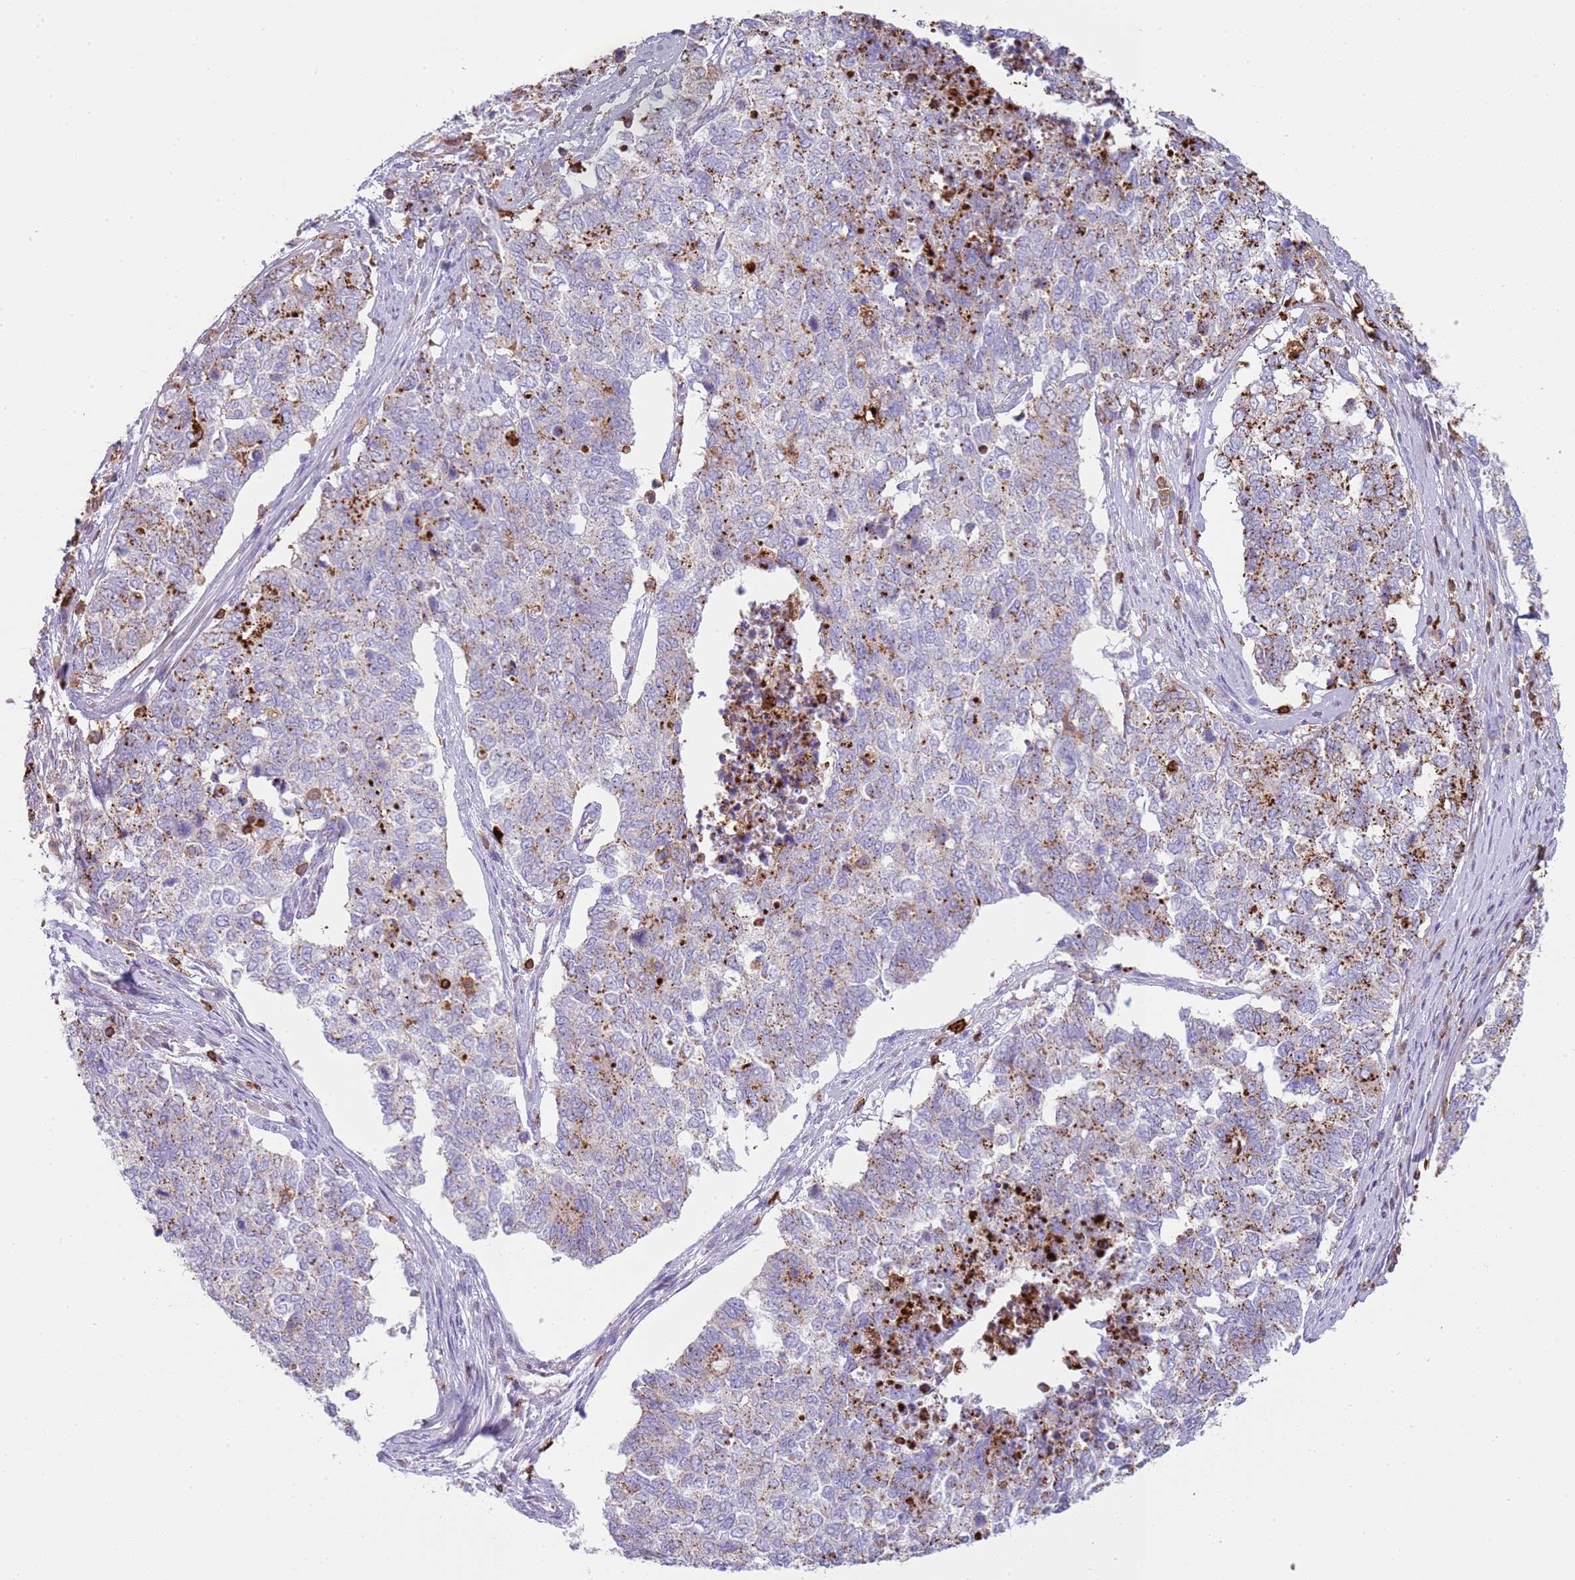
{"staining": {"intensity": "strong", "quantity": "25%-75%", "location": "cytoplasmic/membranous"}, "tissue": "cervical cancer", "cell_type": "Tumor cells", "image_type": "cancer", "snomed": [{"axis": "morphology", "description": "Squamous cell carcinoma, NOS"}, {"axis": "topography", "description": "Cervix"}], "caption": "Brown immunohistochemical staining in cervical cancer reveals strong cytoplasmic/membranous staining in approximately 25%-75% of tumor cells. (brown staining indicates protein expression, while blue staining denotes nuclei).", "gene": "TTPAL", "patient": {"sex": "female", "age": 63}}